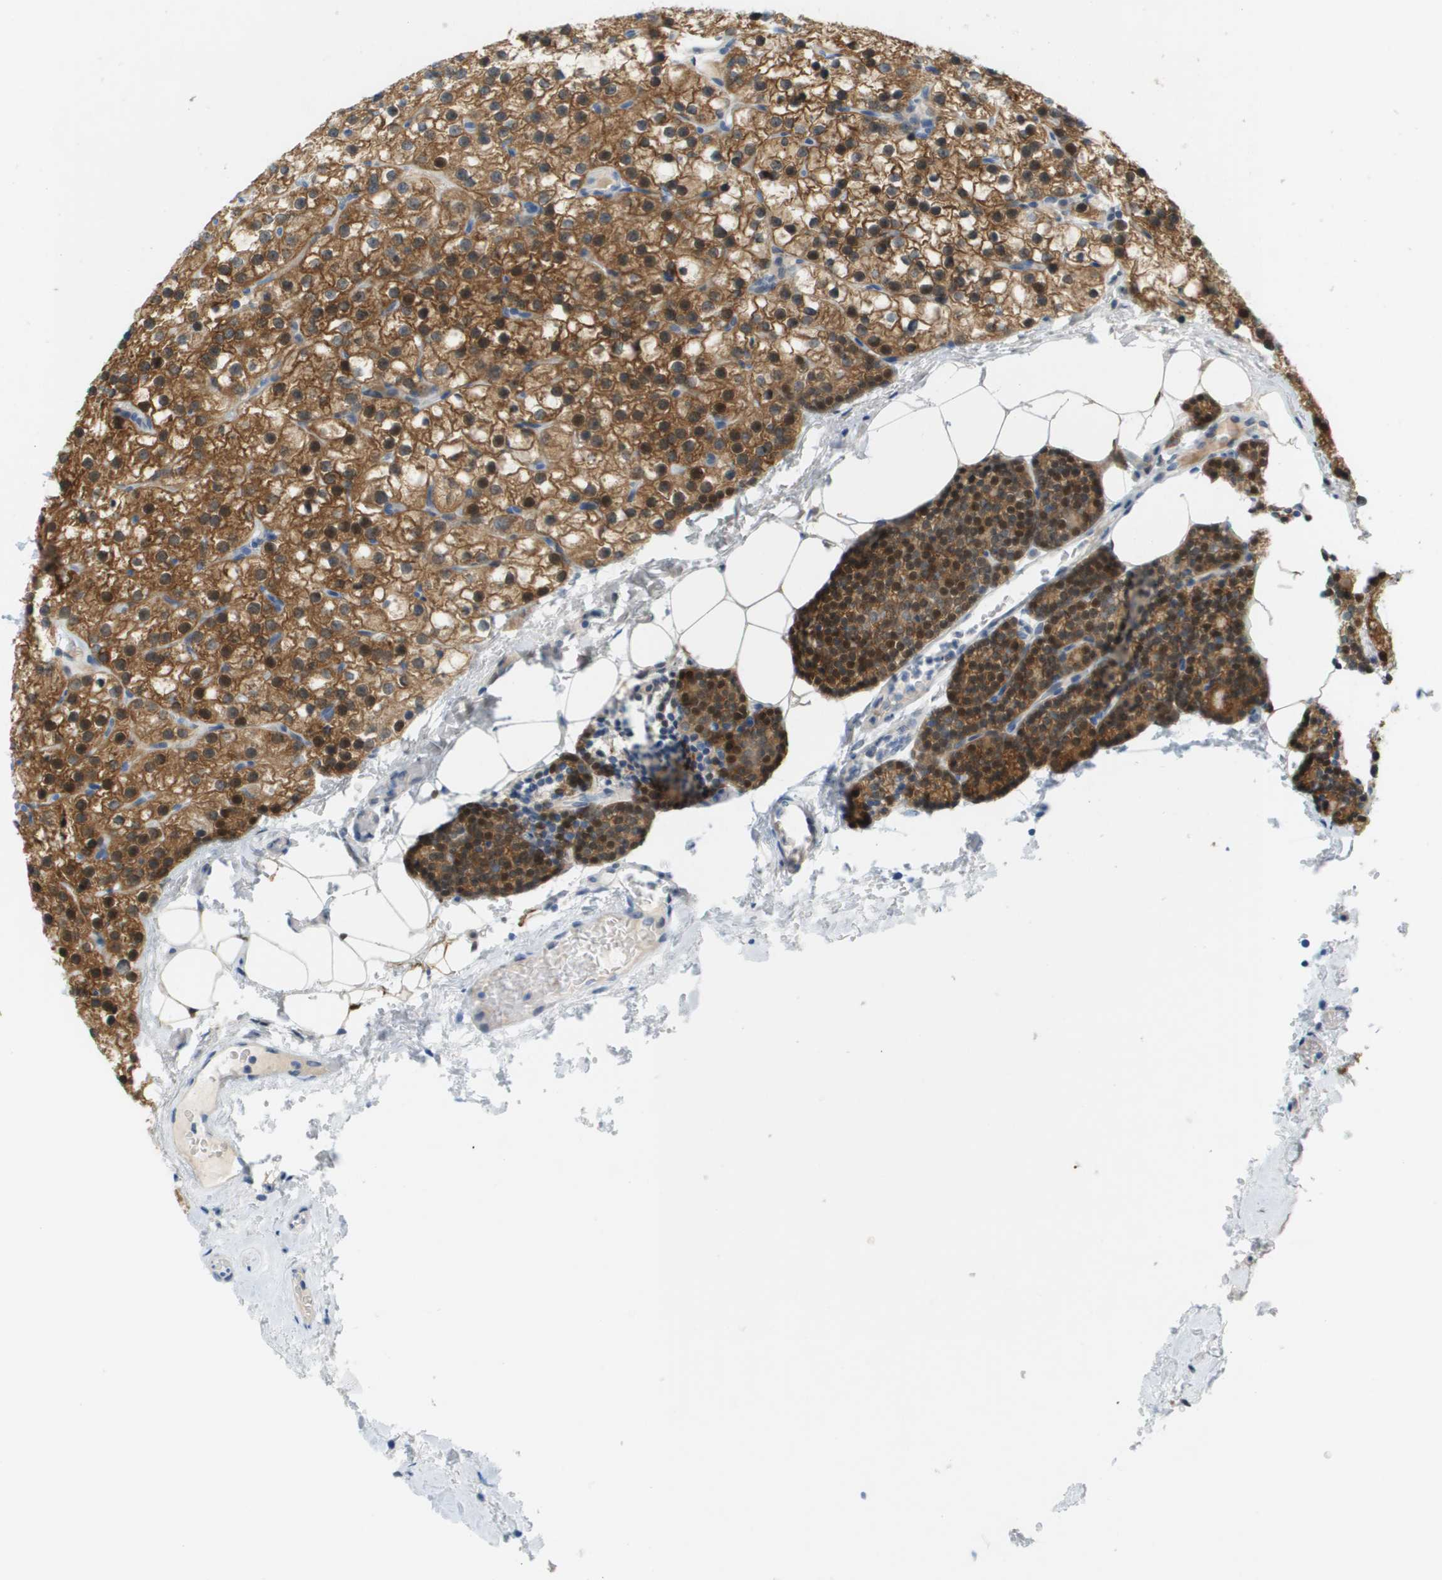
{"staining": {"intensity": "moderate", "quantity": ">75%", "location": "cytoplasmic/membranous,nuclear"}, "tissue": "parathyroid gland", "cell_type": "Glandular cells", "image_type": "normal", "snomed": [{"axis": "morphology", "description": "Normal tissue, NOS"}, {"axis": "morphology", "description": "Adenoma, NOS"}, {"axis": "topography", "description": "Parathyroid gland"}], "caption": "This photomicrograph exhibits immunohistochemistry staining of benign human parathyroid gland, with medium moderate cytoplasmic/membranous,nuclear expression in approximately >75% of glandular cells.", "gene": "CUL9", "patient": {"sex": "female", "age": 70}}